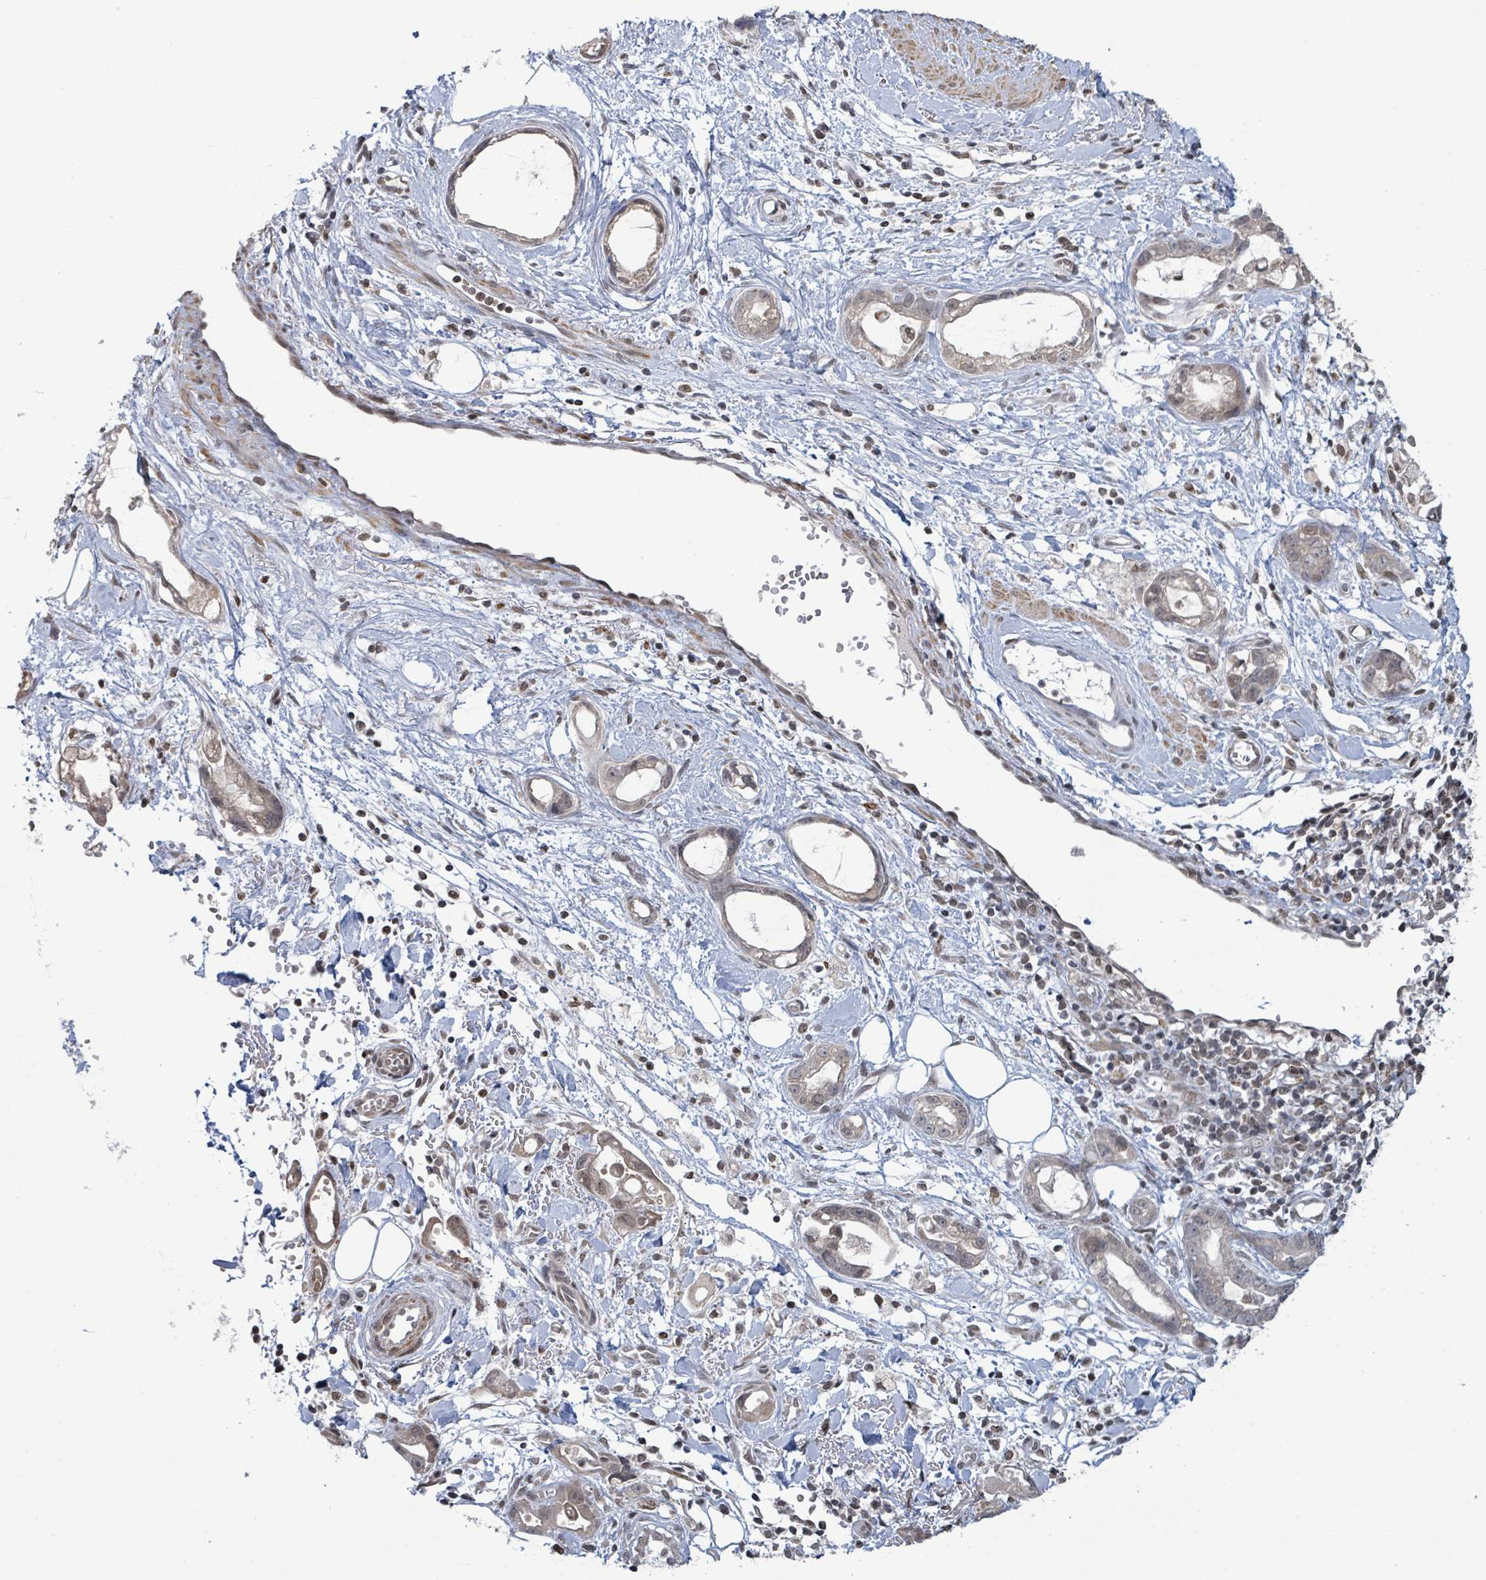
{"staining": {"intensity": "weak", "quantity": "<25%", "location": "nuclear"}, "tissue": "stomach cancer", "cell_type": "Tumor cells", "image_type": "cancer", "snomed": [{"axis": "morphology", "description": "Adenocarcinoma, NOS"}, {"axis": "topography", "description": "Stomach"}], "caption": "Immunohistochemical staining of human stomach adenocarcinoma demonstrates no significant staining in tumor cells.", "gene": "SBF2", "patient": {"sex": "male", "age": 55}}